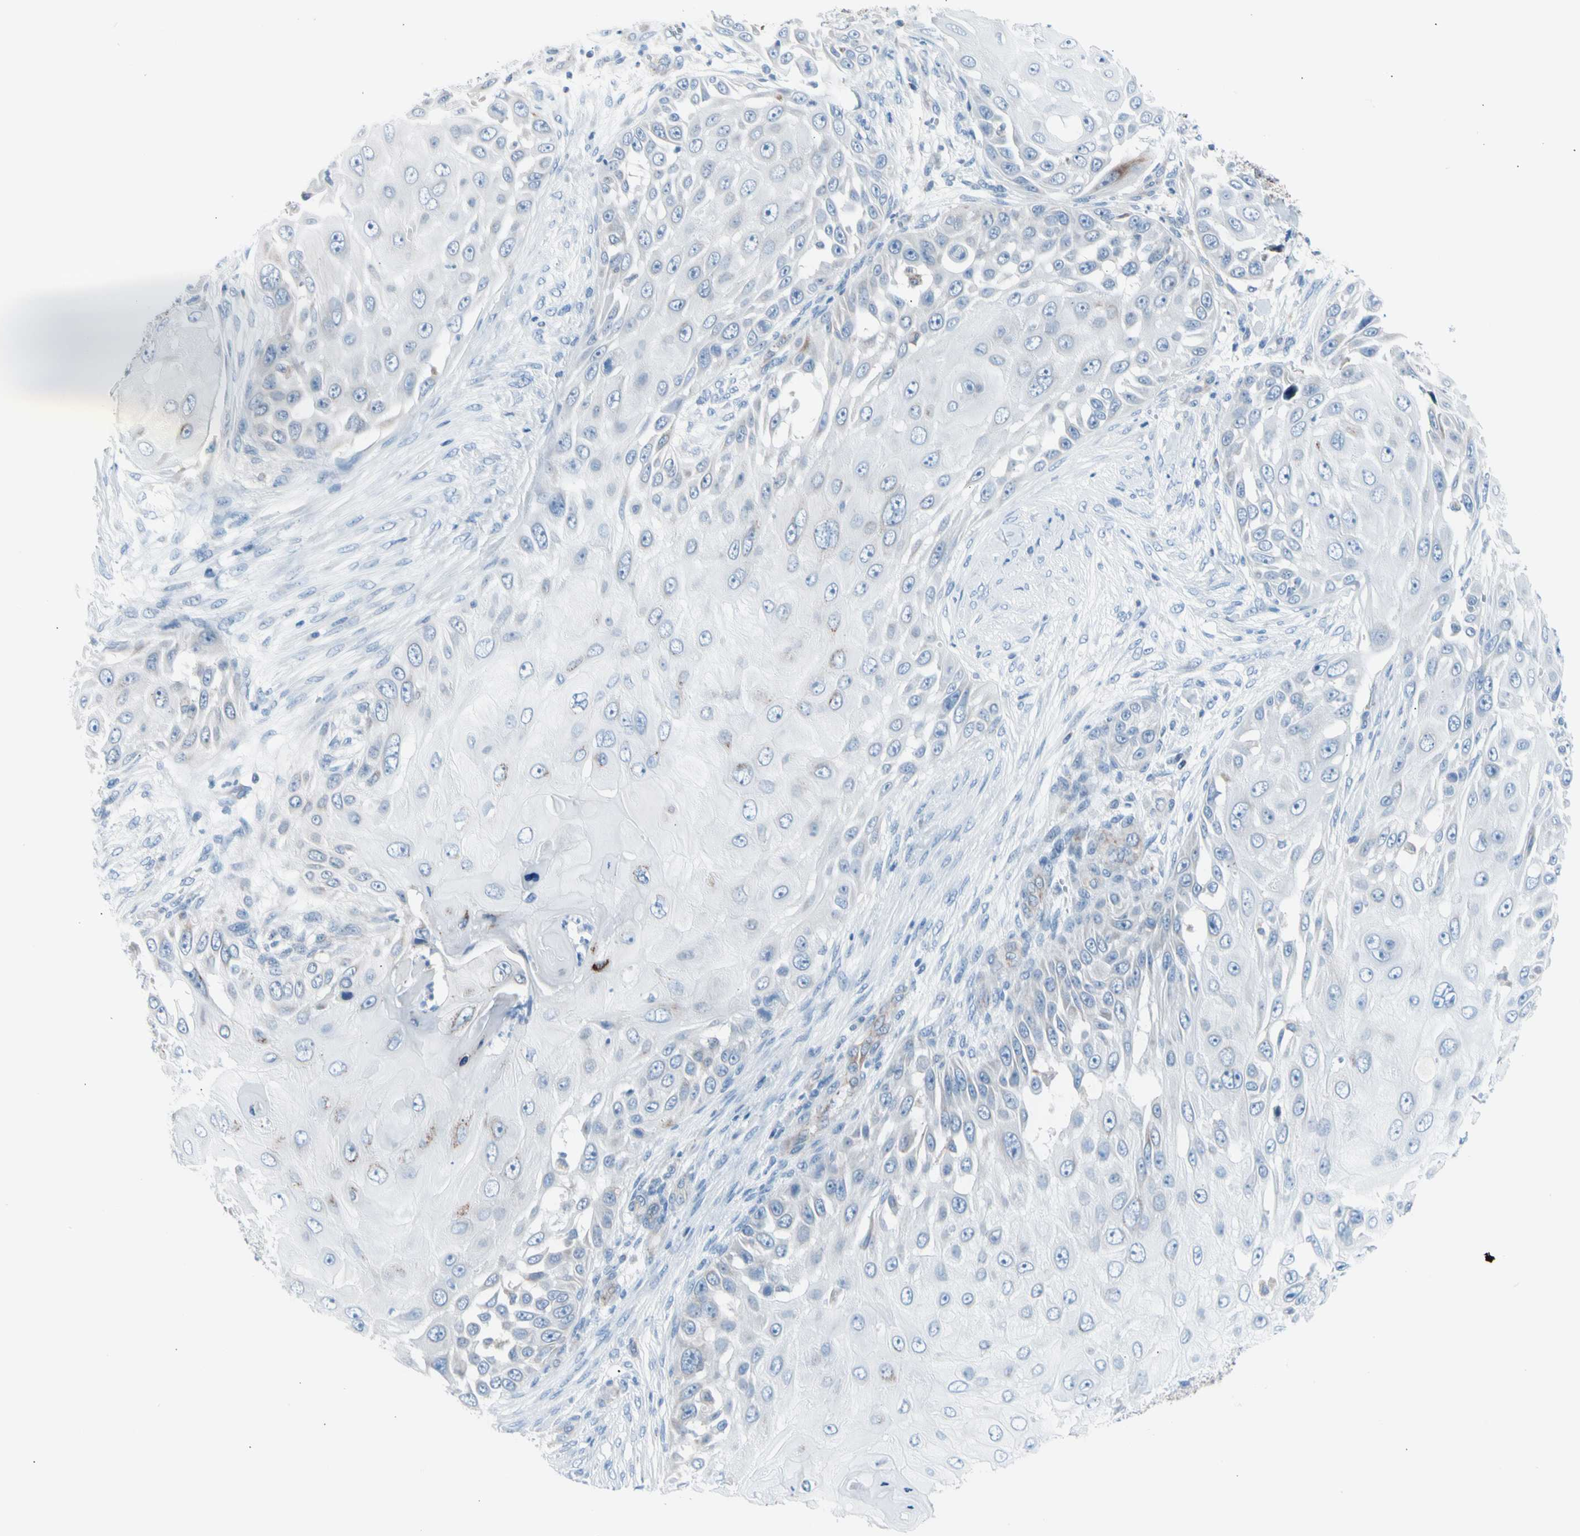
{"staining": {"intensity": "moderate", "quantity": "<25%", "location": "cytoplasmic/membranous"}, "tissue": "skin cancer", "cell_type": "Tumor cells", "image_type": "cancer", "snomed": [{"axis": "morphology", "description": "Squamous cell carcinoma, NOS"}, {"axis": "topography", "description": "Skin"}], "caption": "Approximately <25% of tumor cells in human skin cancer reveal moderate cytoplasmic/membranous protein expression as visualized by brown immunohistochemical staining.", "gene": "HK1", "patient": {"sex": "female", "age": 44}}